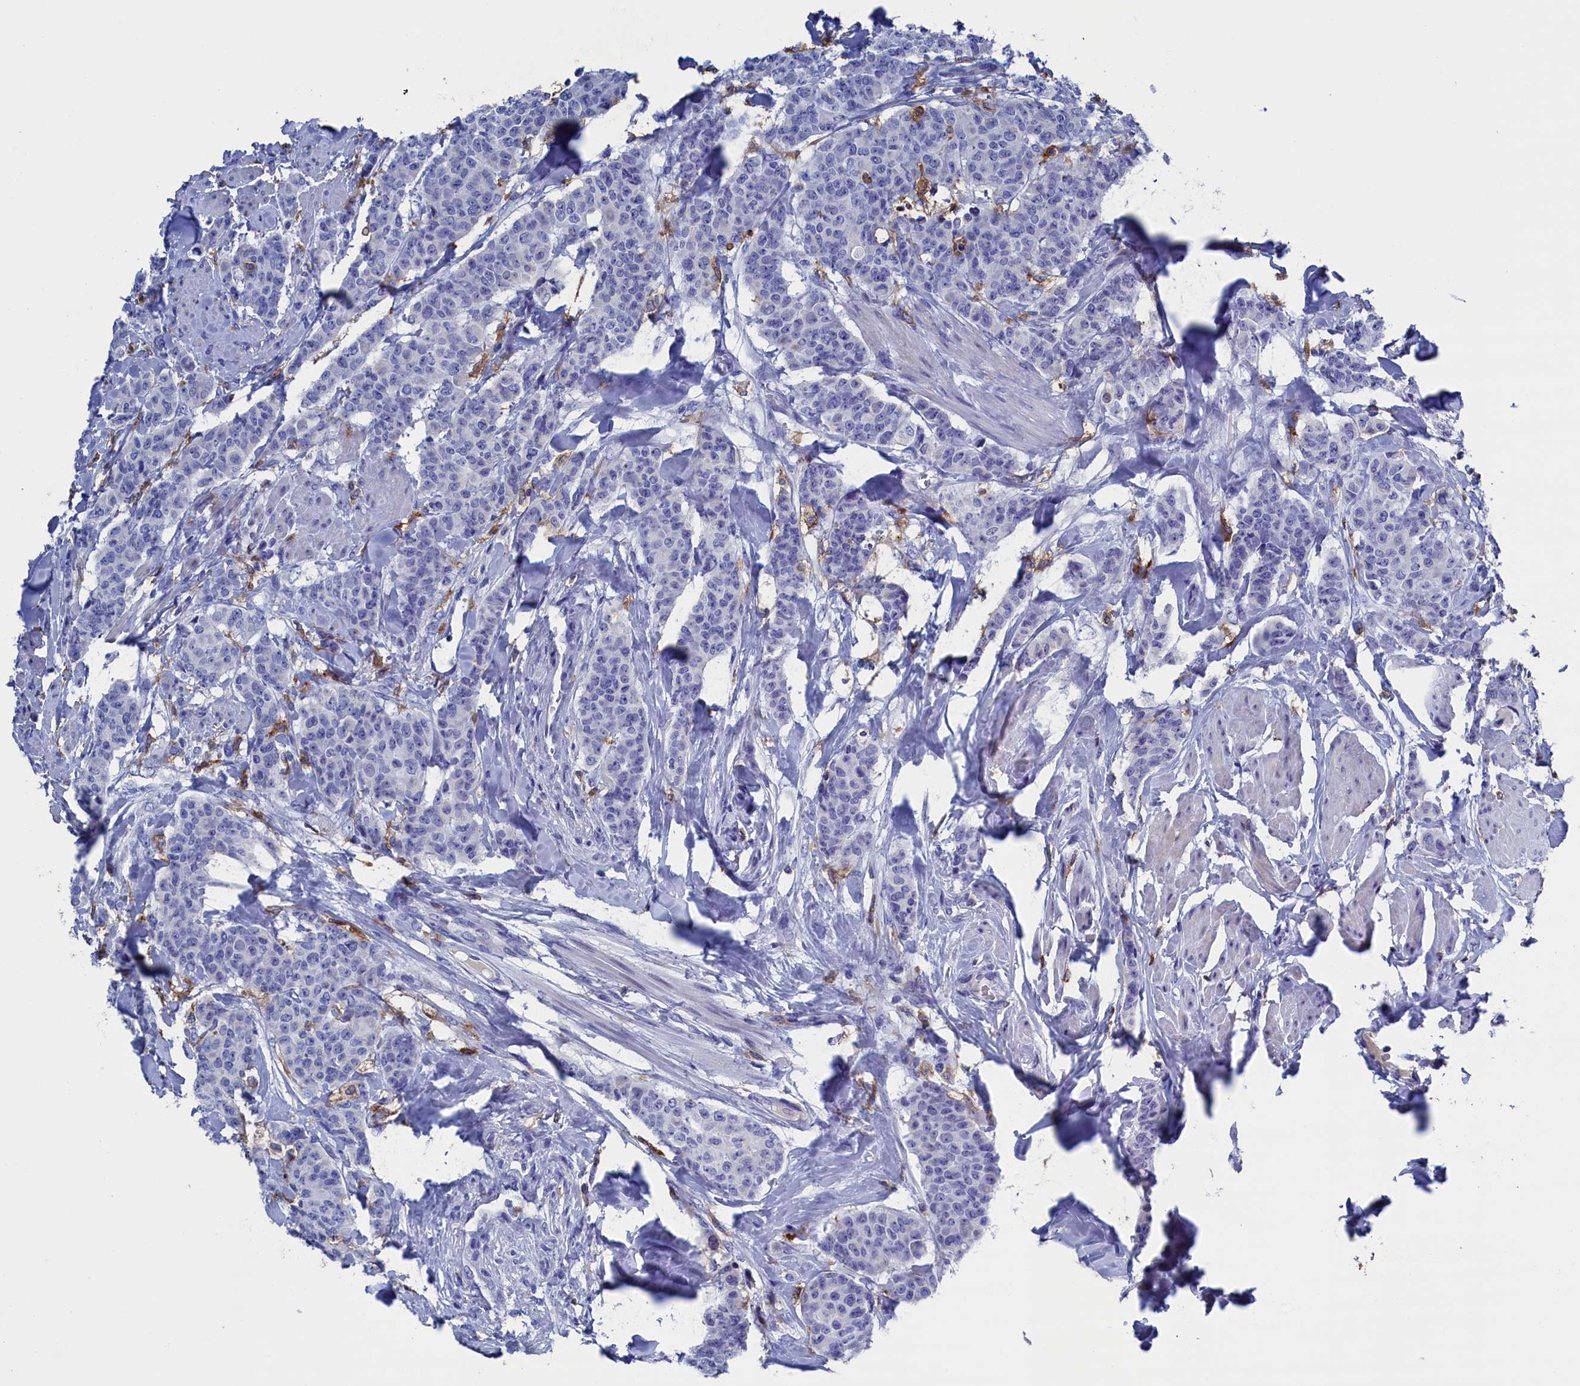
{"staining": {"intensity": "negative", "quantity": "none", "location": "none"}, "tissue": "breast cancer", "cell_type": "Tumor cells", "image_type": "cancer", "snomed": [{"axis": "morphology", "description": "Duct carcinoma"}, {"axis": "topography", "description": "Breast"}], "caption": "The immunohistochemistry image has no significant staining in tumor cells of breast invasive ductal carcinoma tissue. (Brightfield microscopy of DAB immunohistochemistry (IHC) at high magnification).", "gene": "TYROBP", "patient": {"sex": "female", "age": 40}}